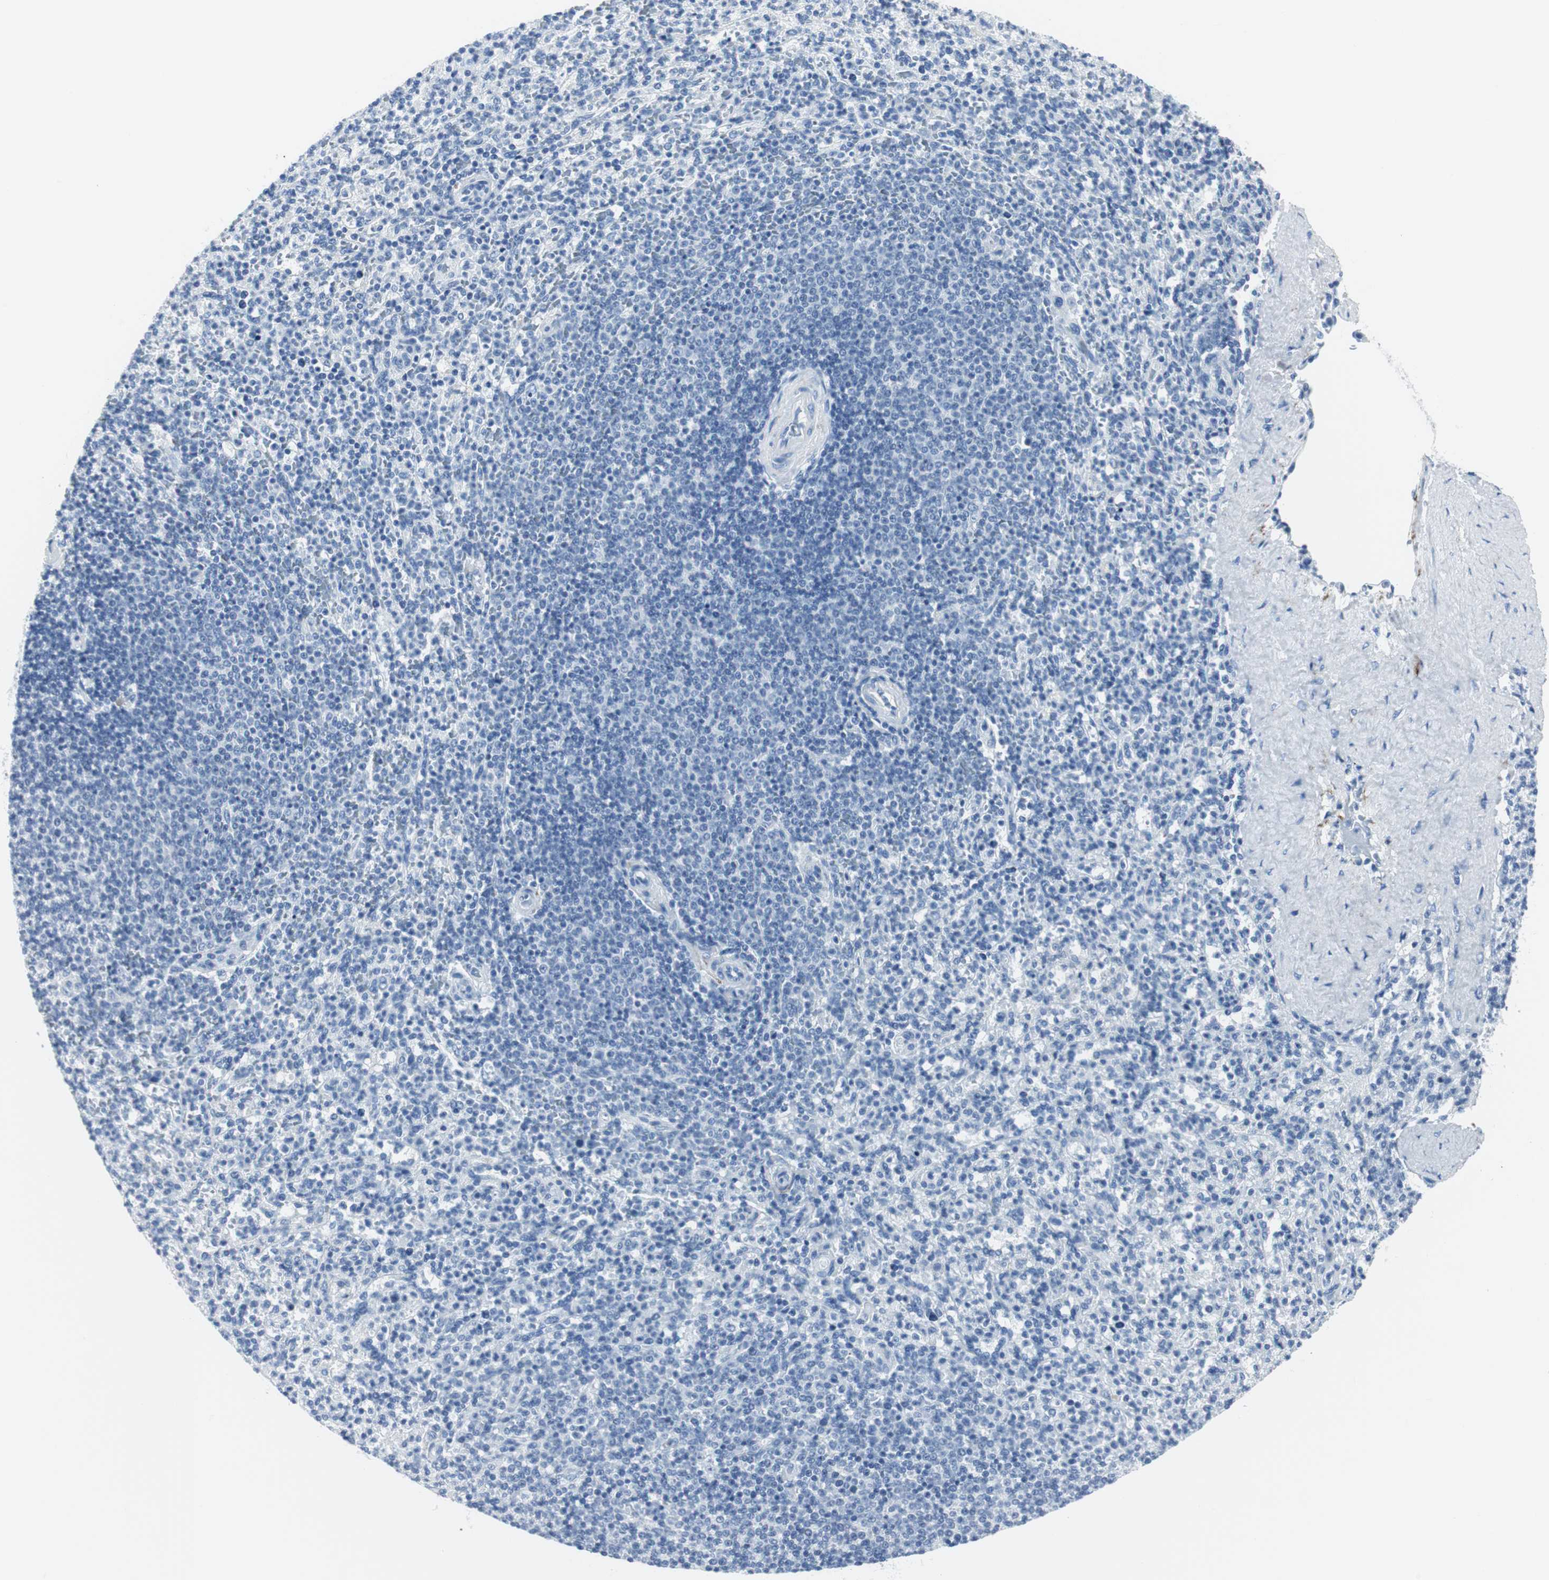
{"staining": {"intensity": "negative", "quantity": "none", "location": "none"}, "tissue": "spleen", "cell_type": "Cells in red pulp", "image_type": "normal", "snomed": [{"axis": "morphology", "description": "Normal tissue, NOS"}, {"axis": "topography", "description": "Spleen"}], "caption": "Micrograph shows no protein positivity in cells in red pulp of unremarkable spleen. (Brightfield microscopy of DAB immunohistochemistry at high magnification).", "gene": "GAP43", "patient": {"sex": "male", "age": 36}}